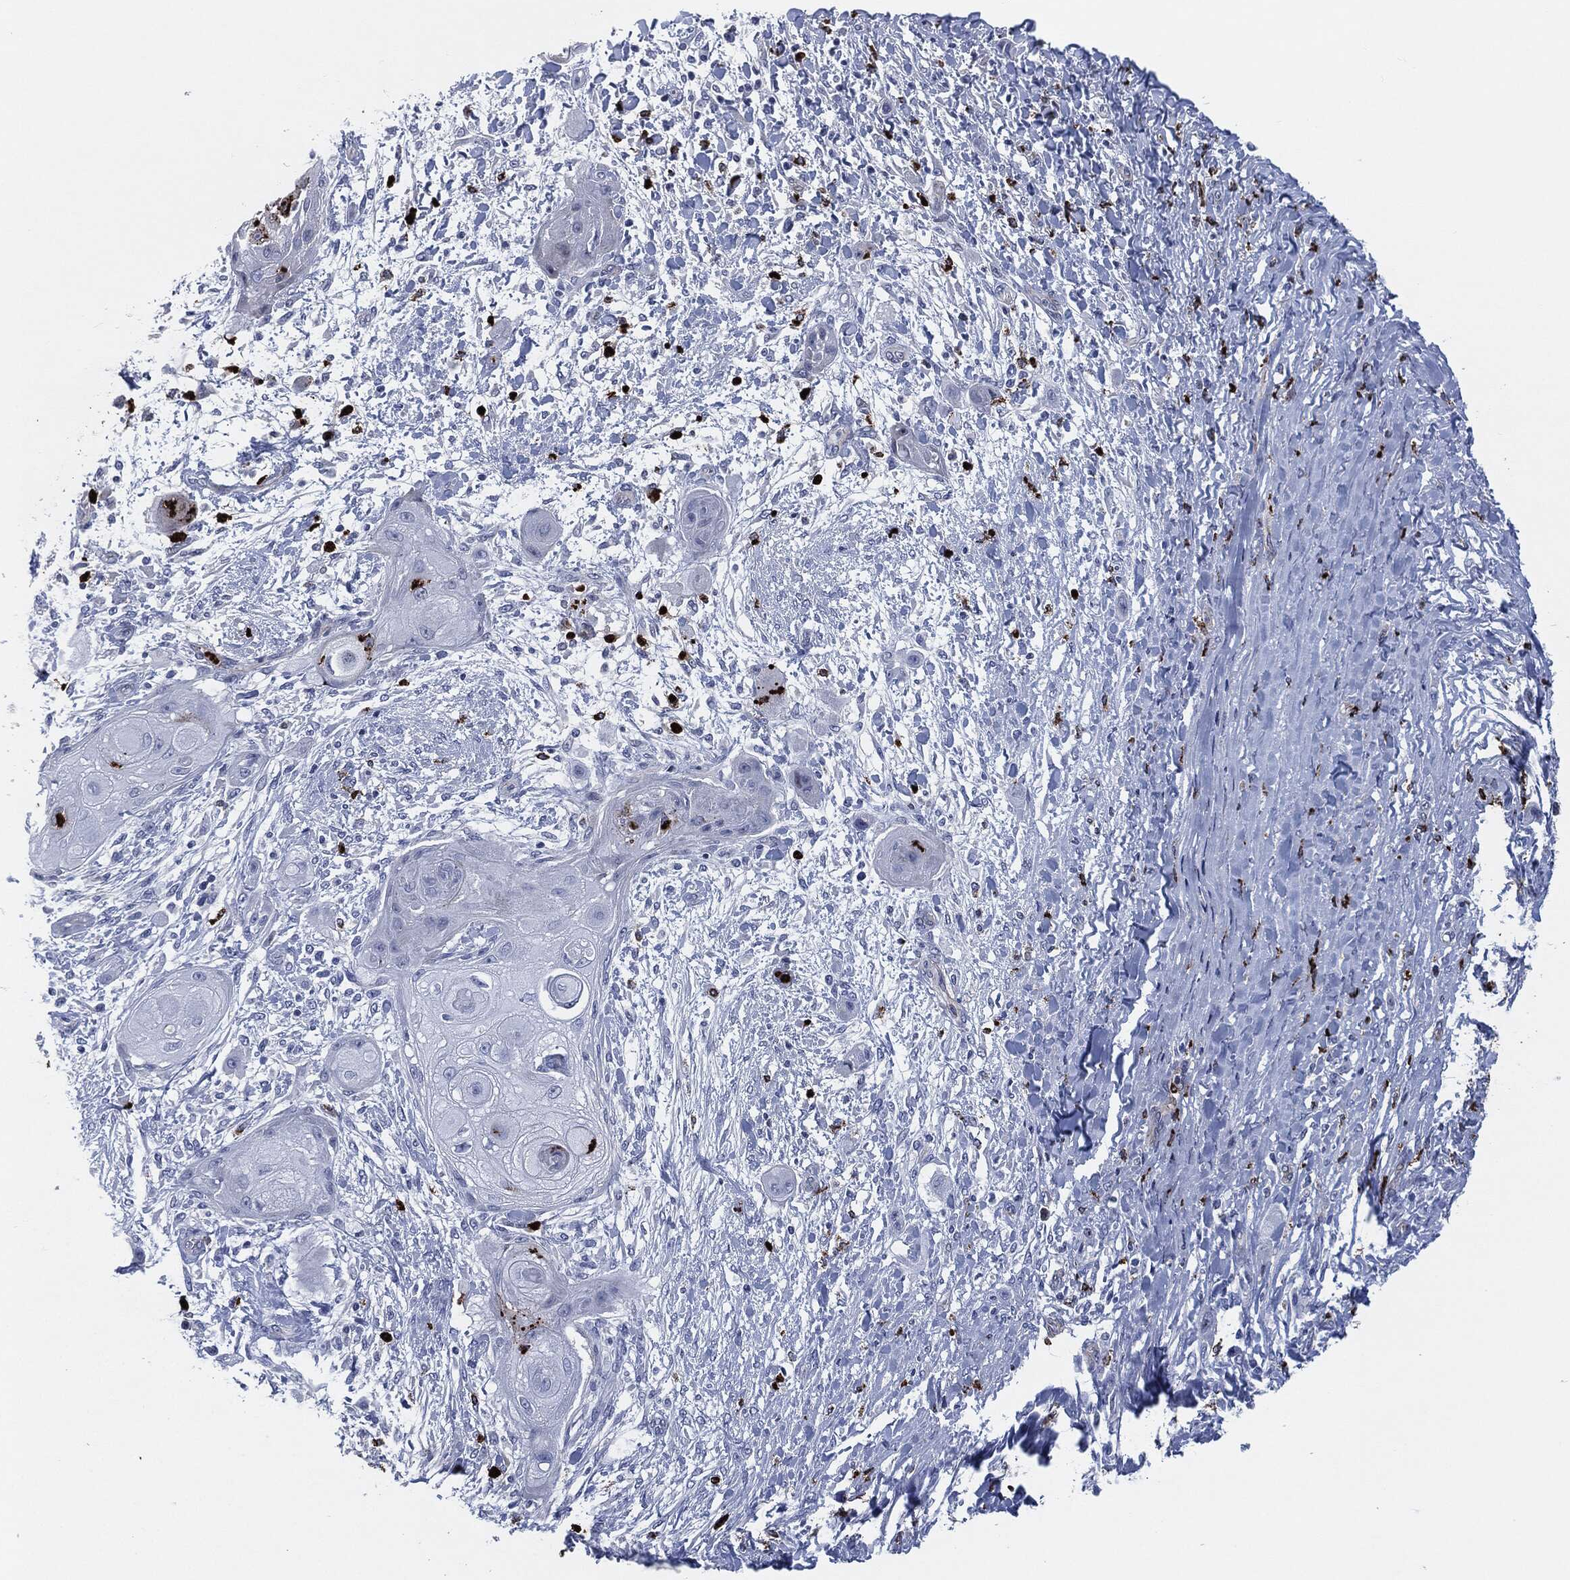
{"staining": {"intensity": "negative", "quantity": "none", "location": "none"}, "tissue": "skin cancer", "cell_type": "Tumor cells", "image_type": "cancer", "snomed": [{"axis": "morphology", "description": "Squamous cell carcinoma, NOS"}, {"axis": "topography", "description": "Skin"}], "caption": "Skin cancer stained for a protein using immunohistochemistry reveals no staining tumor cells.", "gene": "MPO", "patient": {"sex": "male", "age": 62}}